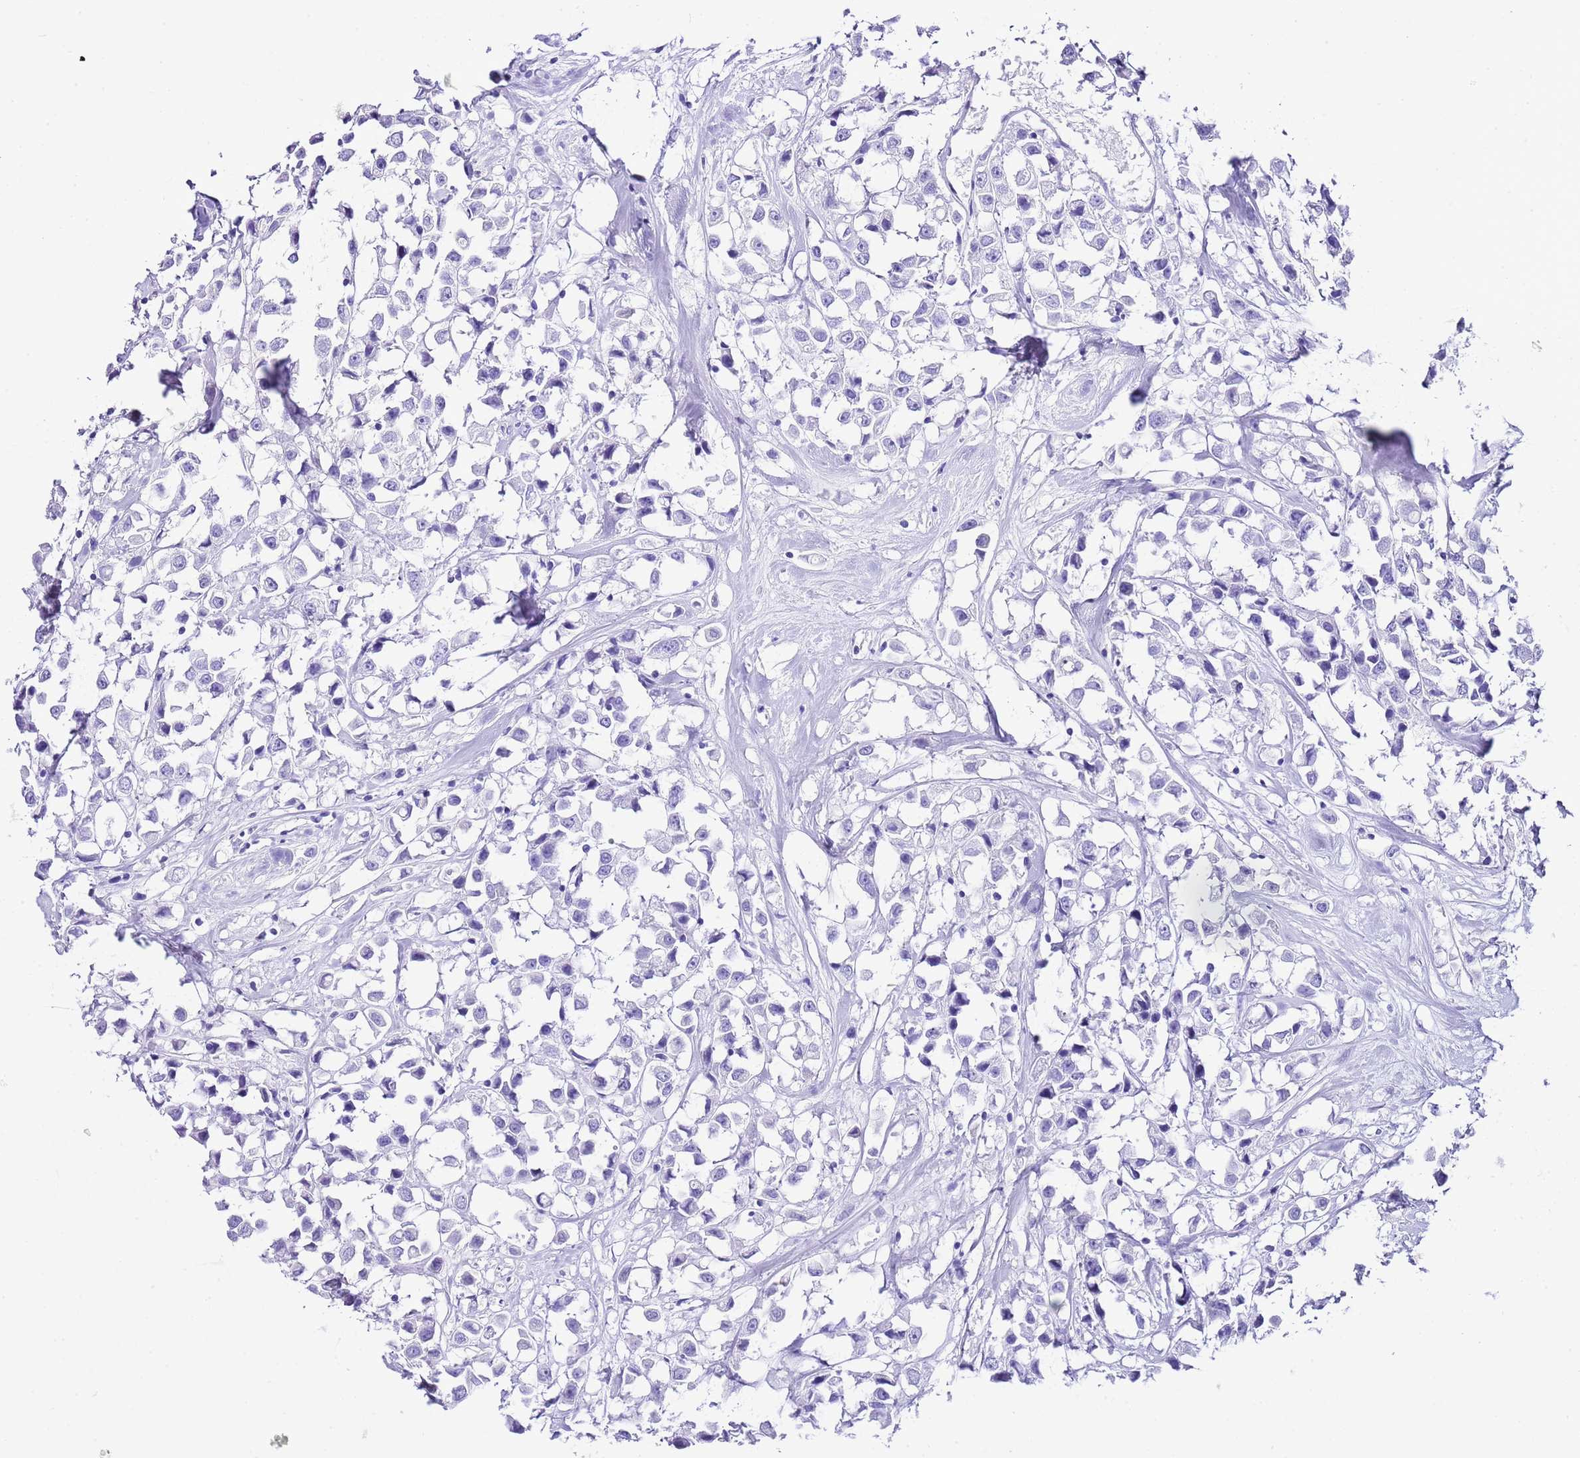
{"staining": {"intensity": "negative", "quantity": "none", "location": "none"}, "tissue": "breast cancer", "cell_type": "Tumor cells", "image_type": "cancer", "snomed": [{"axis": "morphology", "description": "Duct carcinoma"}, {"axis": "topography", "description": "Breast"}], "caption": "Immunohistochemistry (IHC) image of neoplastic tissue: breast infiltrating ductal carcinoma stained with DAB (3,3'-diaminobenzidine) exhibits no significant protein positivity in tumor cells. The staining was performed using DAB (3,3'-diaminobenzidine) to visualize the protein expression in brown, while the nuclei were stained in blue with hematoxylin (Magnification: 20x).", "gene": "KCNC1", "patient": {"sex": "female", "age": 61}}